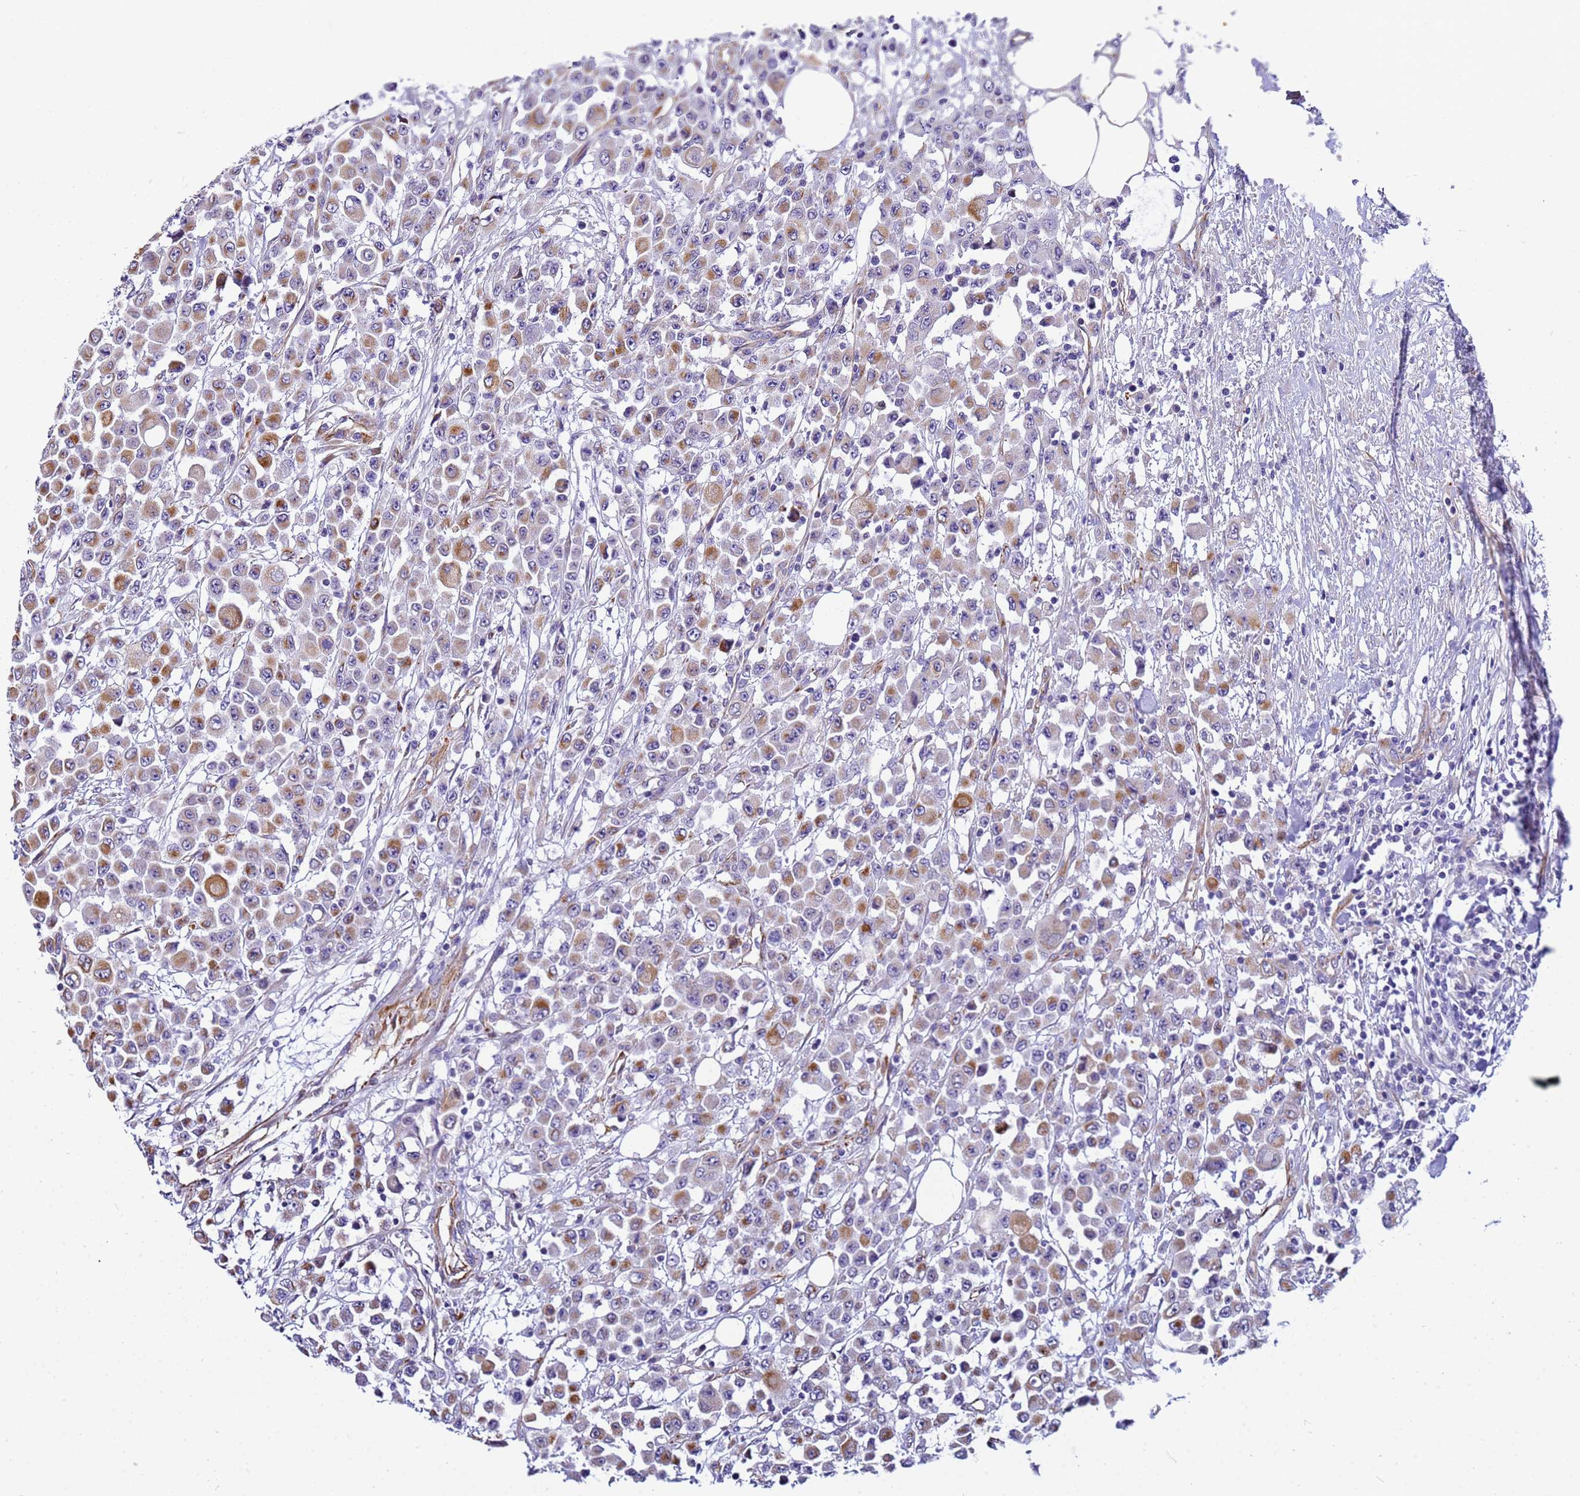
{"staining": {"intensity": "moderate", "quantity": "25%-75%", "location": "cytoplasmic/membranous"}, "tissue": "colorectal cancer", "cell_type": "Tumor cells", "image_type": "cancer", "snomed": [{"axis": "morphology", "description": "Adenocarcinoma, NOS"}, {"axis": "topography", "description": "Colon"}], "caption": "Brown immunohistochemical staining in human colorectal cancer shows moderate cytoplasmic/membranous staining in about 25%-75% of tumor cells. (brown staining indicates protein expression, while blue staining denotes nuclei).", "gene": "UBXN2B", "patient": {"sex": "male", "age": 51}}